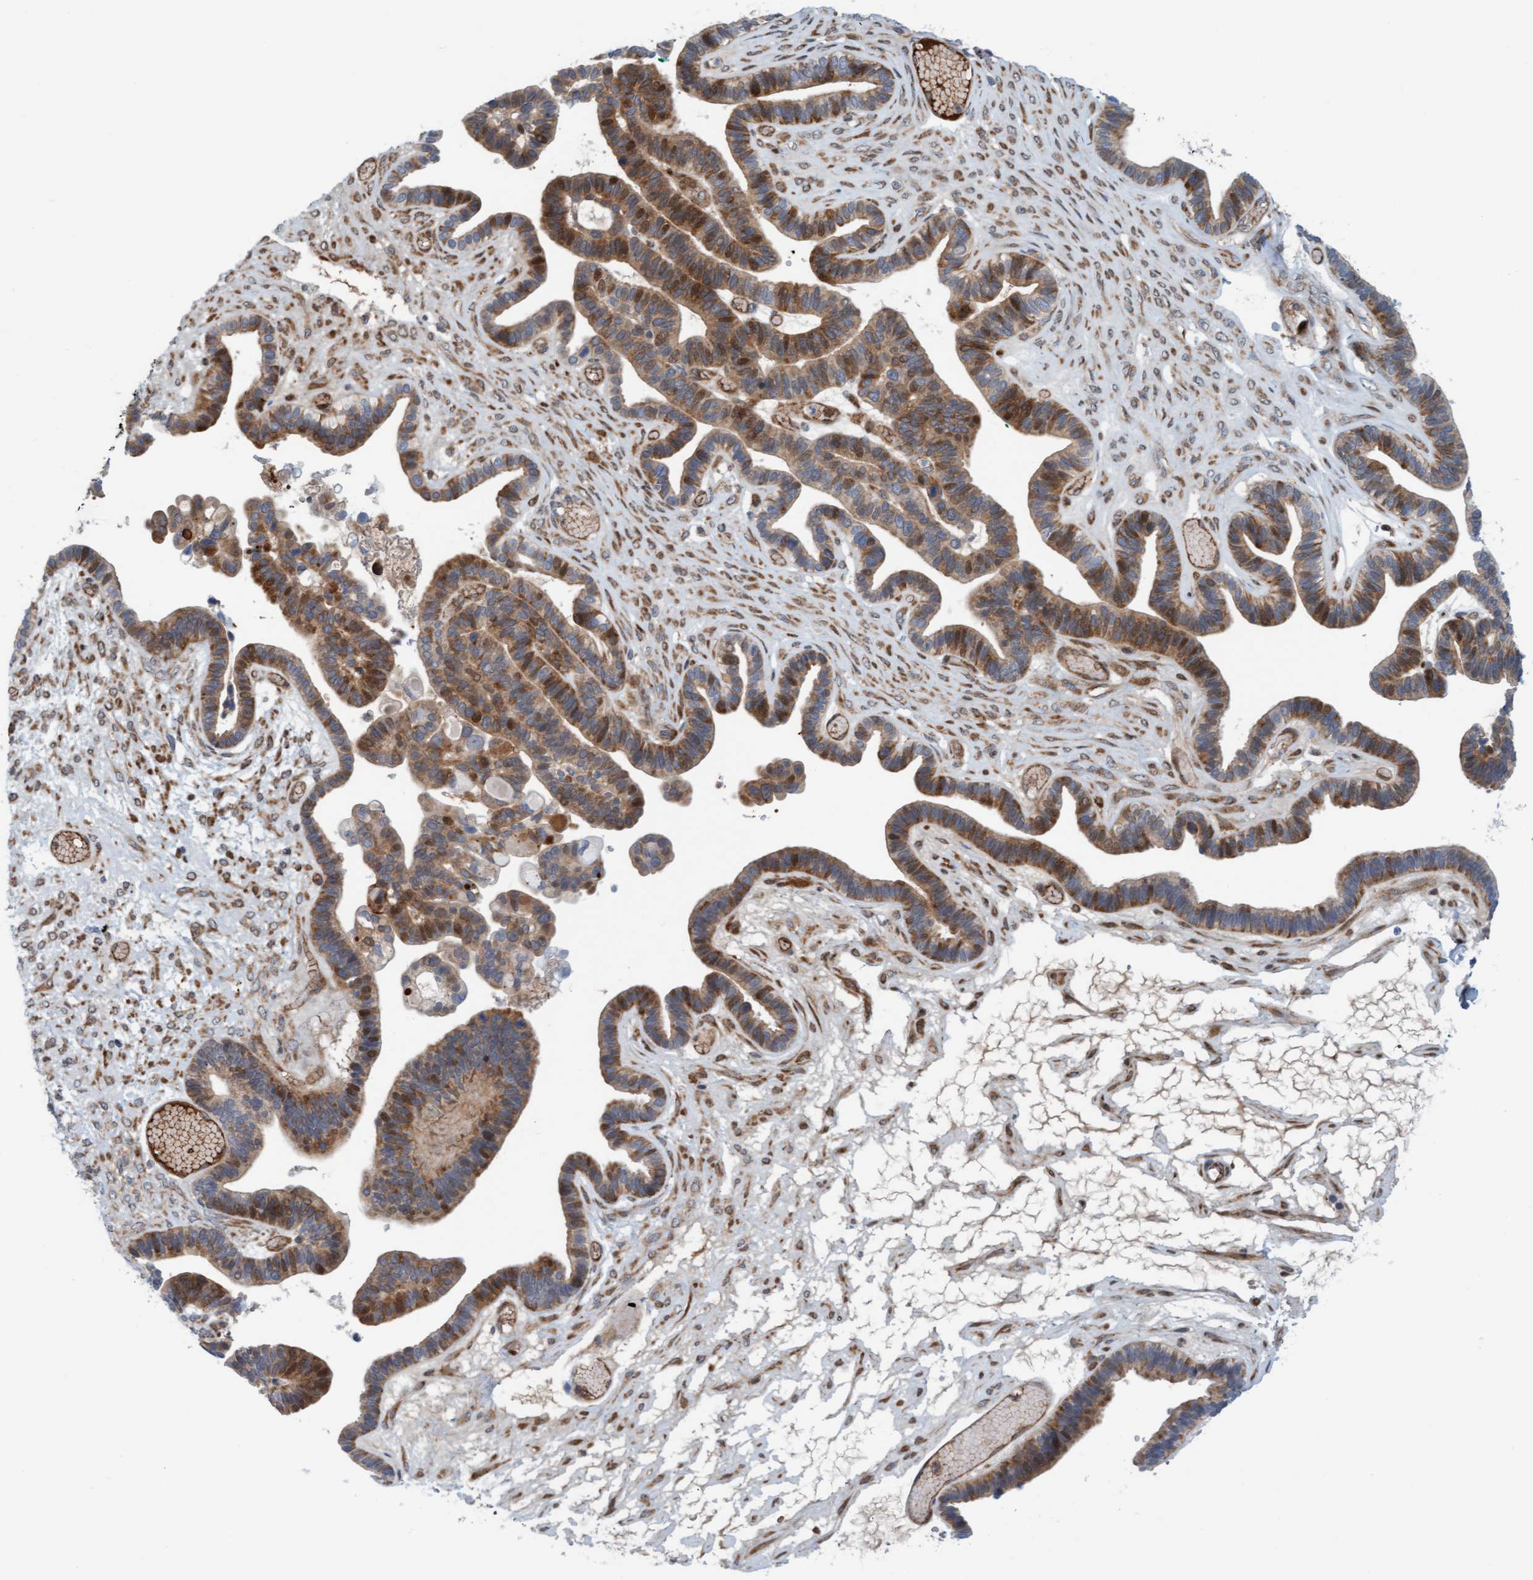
{"staining": {"intensity": "moderate", "quantity": ">75%", "location": "cytoplasmic/membranous,nuclear"}, "tissue": "ovarian cancer", "cell_type": "Tumor cells", "image_type": "cancer", "snomed": [{"axis": "morphology", "description": "Cystadenocarcinoma, serous, NOS"}, {"axis": "topography", "description": "Ovary"}], "caption": "A brown stain highlights moderate cytoplasmic/membranous and nuclear positivity of a protein in human ovarian cancer (serous cystadenocarcinoma) tumor cells. (Brightfield microscopy of DAB IHC at high magnification).", "gene": "EIF4EBP1", "patient": {"sex": "female", "age": 56}}